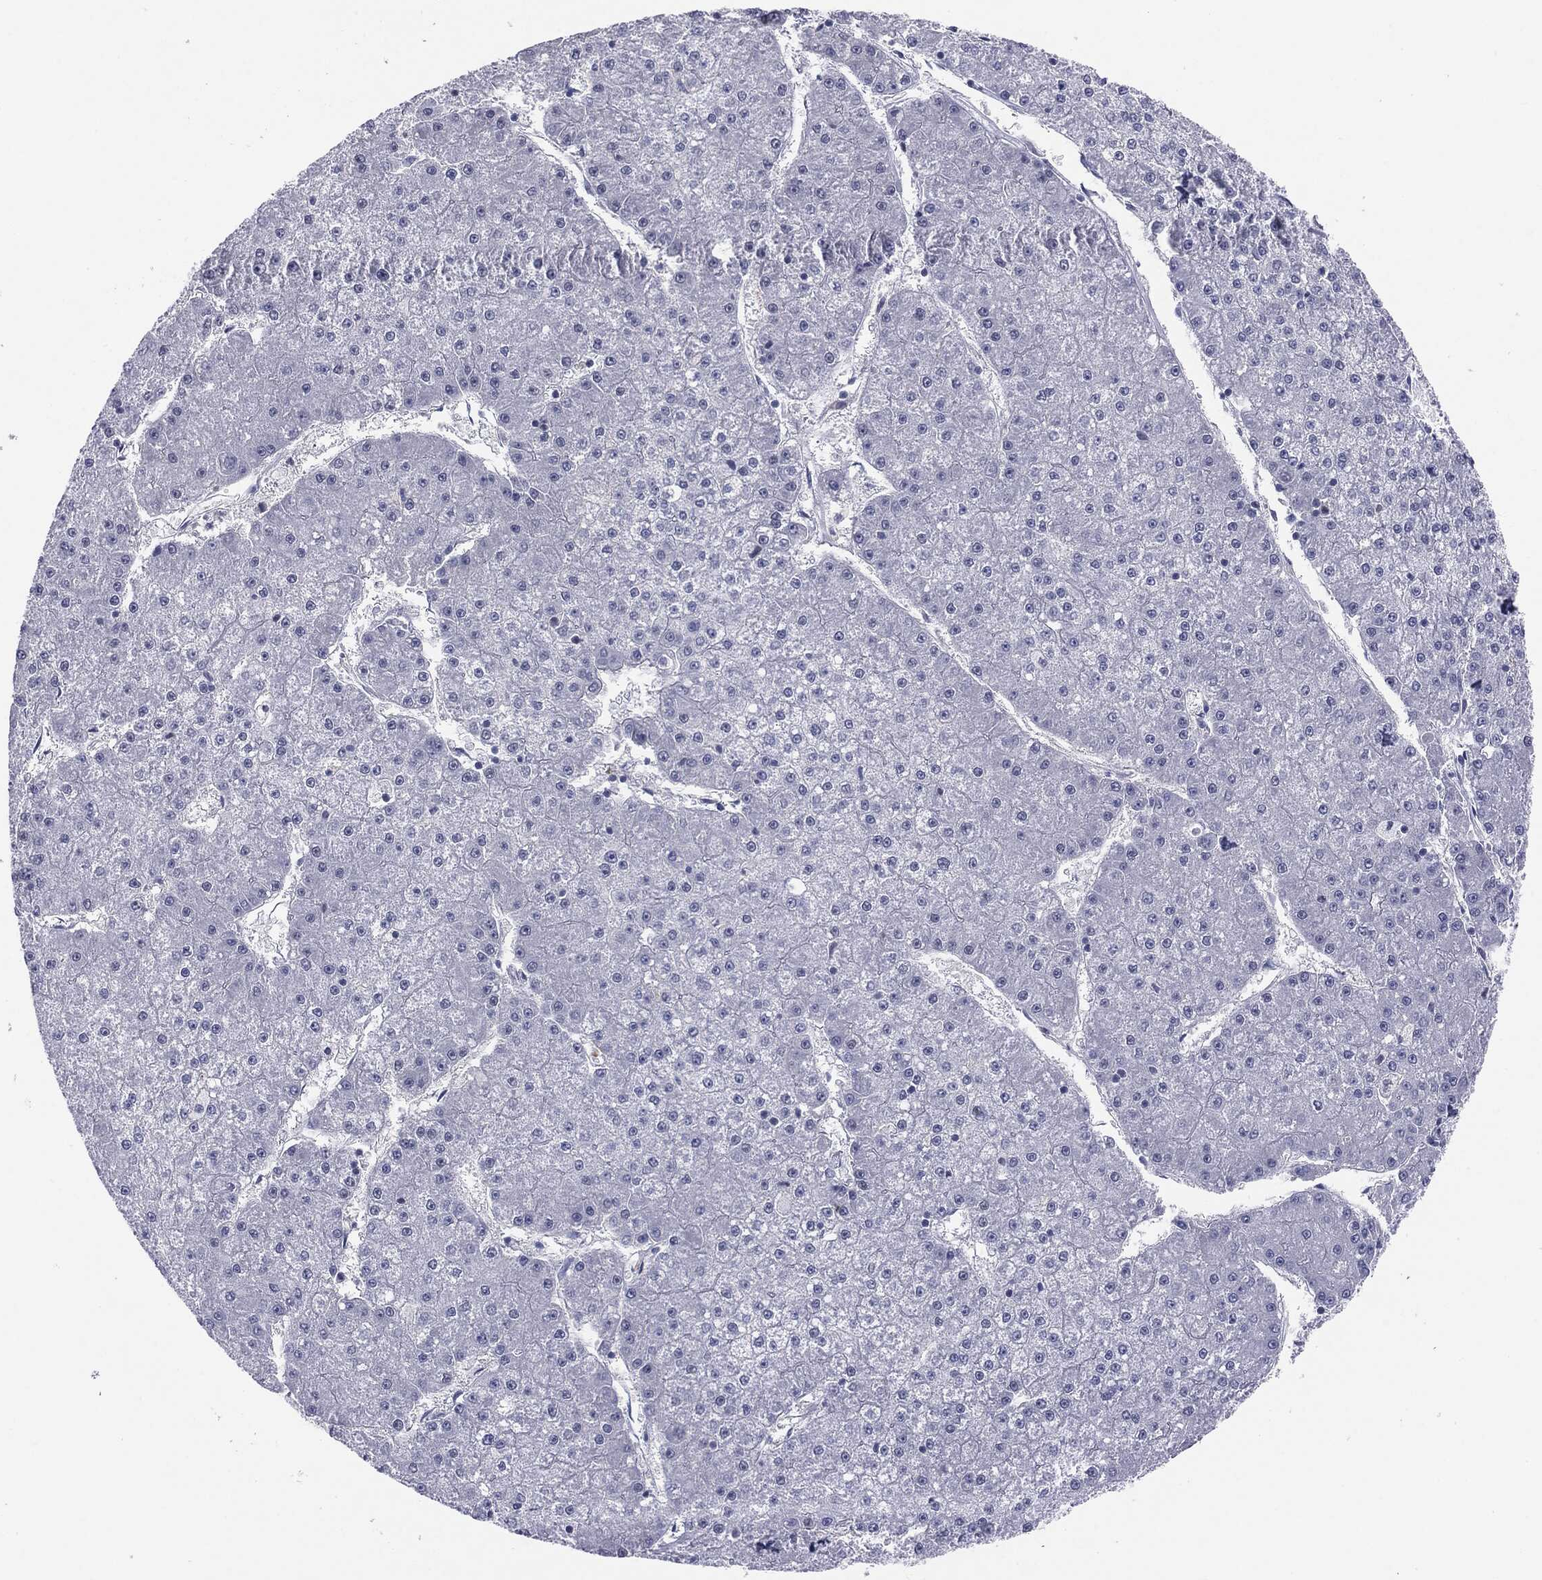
{"staining": {"intensity": "negative", "quantity": "none", "location": "none"}, "tissue": "liver cancer", "cell_type": "Tumor cells", "image_type": "cancer", "snomed": [{"axis": "morphology", "description": "Carcinoma, Hepatocellular, NOS"}, {"axis": "topography", "description": "Liver"}], "caption": "Human liver cancer (hepatocellular carcinoma) stained for a protein using IHC displays no staining in tumor cells.", "gene": "SLC5A5", "patient": {"sex": "male", "age": 73}}